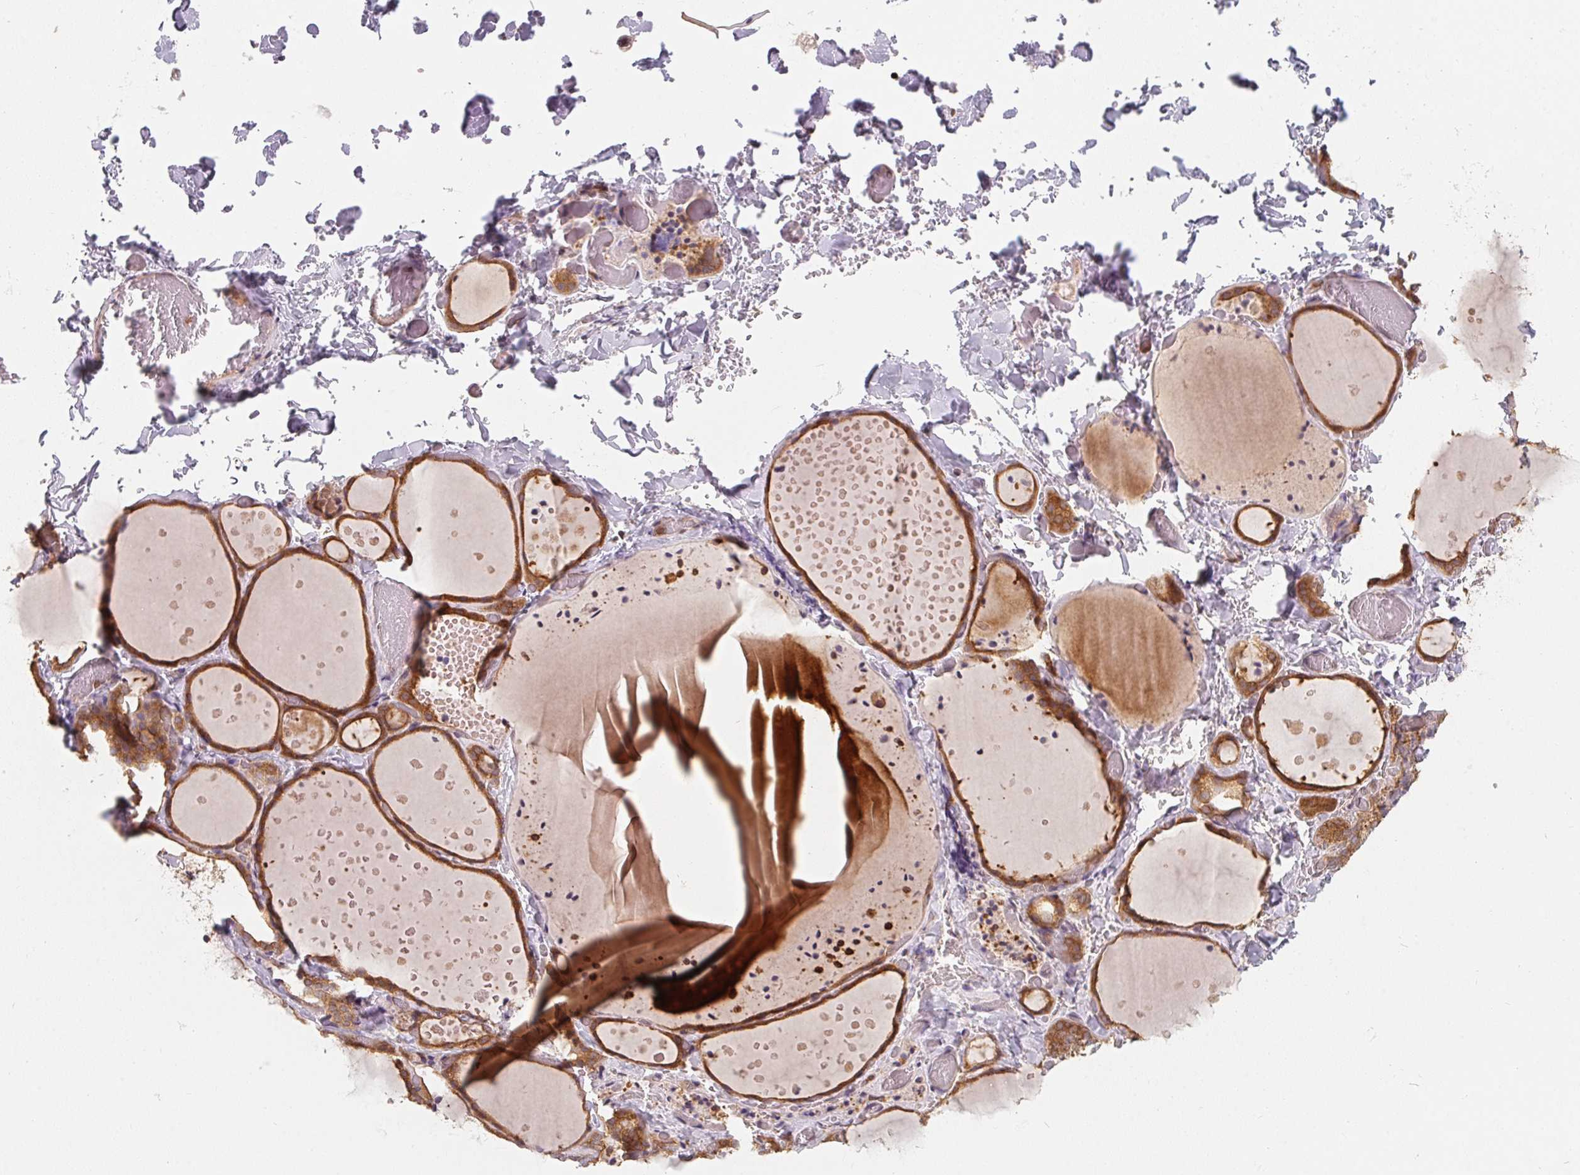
{"staining": {"intensity": "moderate", "quantity": ">75%", "location": "cytoplasmic/membranous"}, "tissue": "thyroid gland", "cell_type": "Glandular cells", "image_type": "normal", "snomed": [{"axis": "morphology", "description": "Normal tissue, NOS"}, {"axis": "topography", "description": "Thyroid gland"}], "caption": "Protein analysis of normal thyroid gland shows moderate cytoplasmic/membranous staining in about >75% of glandular cells. Immunohistochemistry (ihc) stains the protein in brown and the nuclei are stained blue.", "gene": "ANKRD13A", "patient": {"sex": "female", "age": 36}}